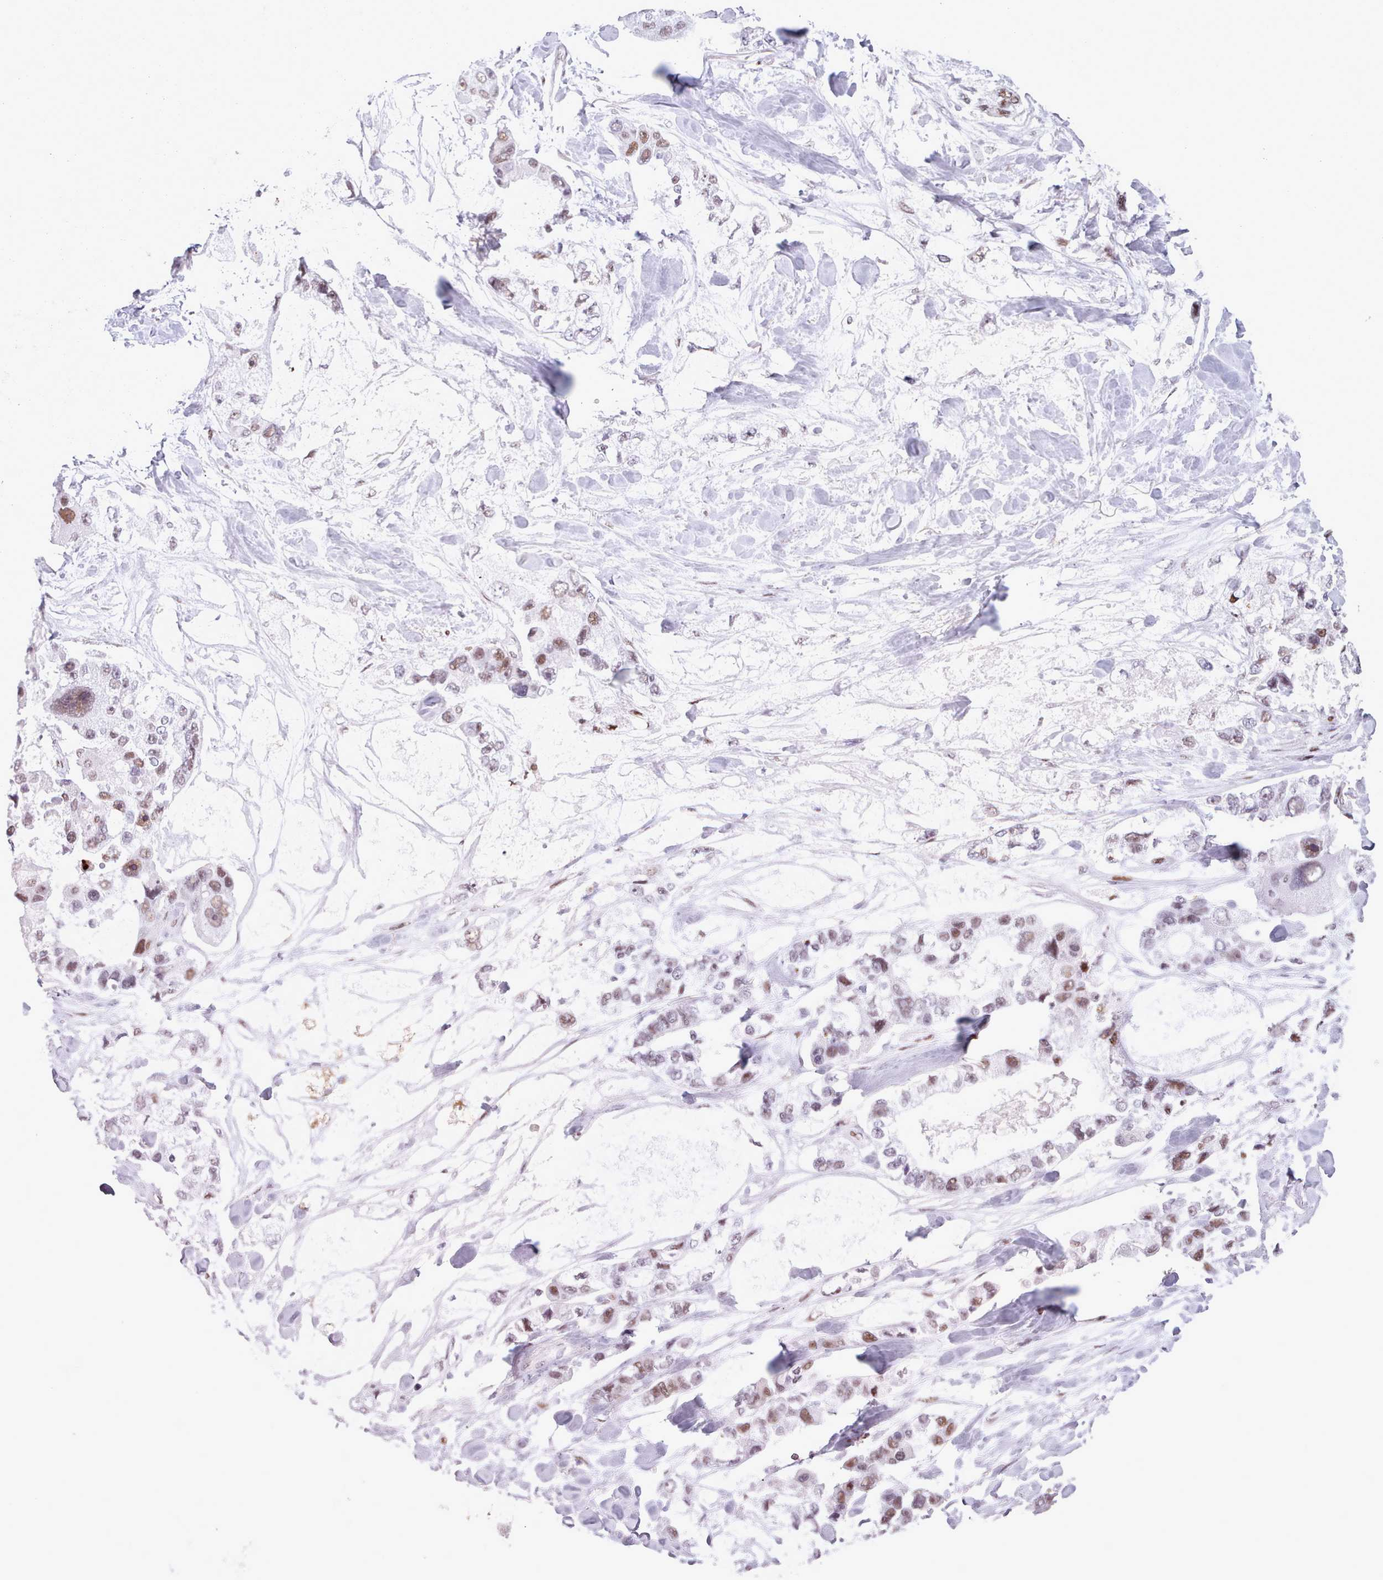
{"staining": {"intensity": "moderate", "quantity": ">75%", "location": "nuclear"}, "tissue": "lung cancer", "cell_type": "Tumor cells", "image_type": "cancer", "snomed": [{"axis": "morphology", "description": "Adenocarcinoma, NOS"}, {"axis": "topography", "description": "Lung"}], "caption": "This is an image of immunohistochemistry (IHC) staining of lung cancer, which shows moderate expression in the nuclear of tumor cells.", "gene": "SRSF4", "patient": {"sex": "female", "age": 54}}